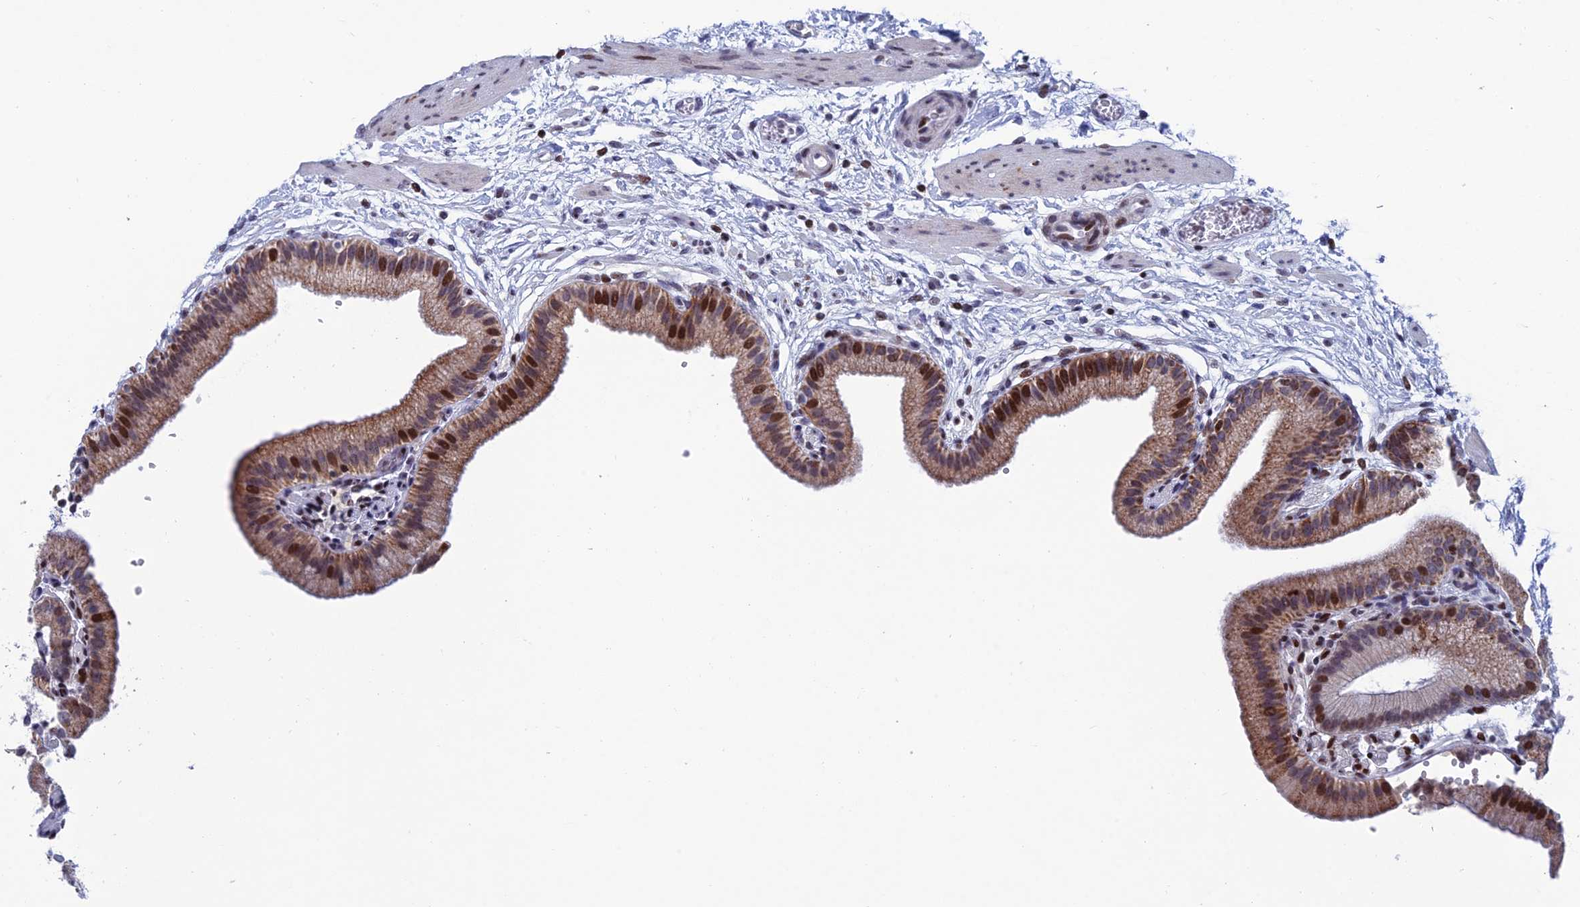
{"staining": {"intensity": "moderate", "quantity": ">75%", "location": "cytoplasmic/membranous,nuclear"}, "tissue": "gallbladder", "cell_type": "Glandular cells", "image_type": "normal", "snomed": [{"axis": "morphology", "description": "Normal tissue, NOS"}, {"axis": "topography", "description": "Gallbladder"}], "caption": "An immunohistochemistry (IHC) image of benign tissue is shown. Protein staining in brown highlights moderate cytoplasmic/membranous,nuclear positivity in gallbladder within glandular cells. (IHC, brightfield microscopy, high magnification).", "gene": "AFF3", "patient": {"sex": "male", "age": 55}}